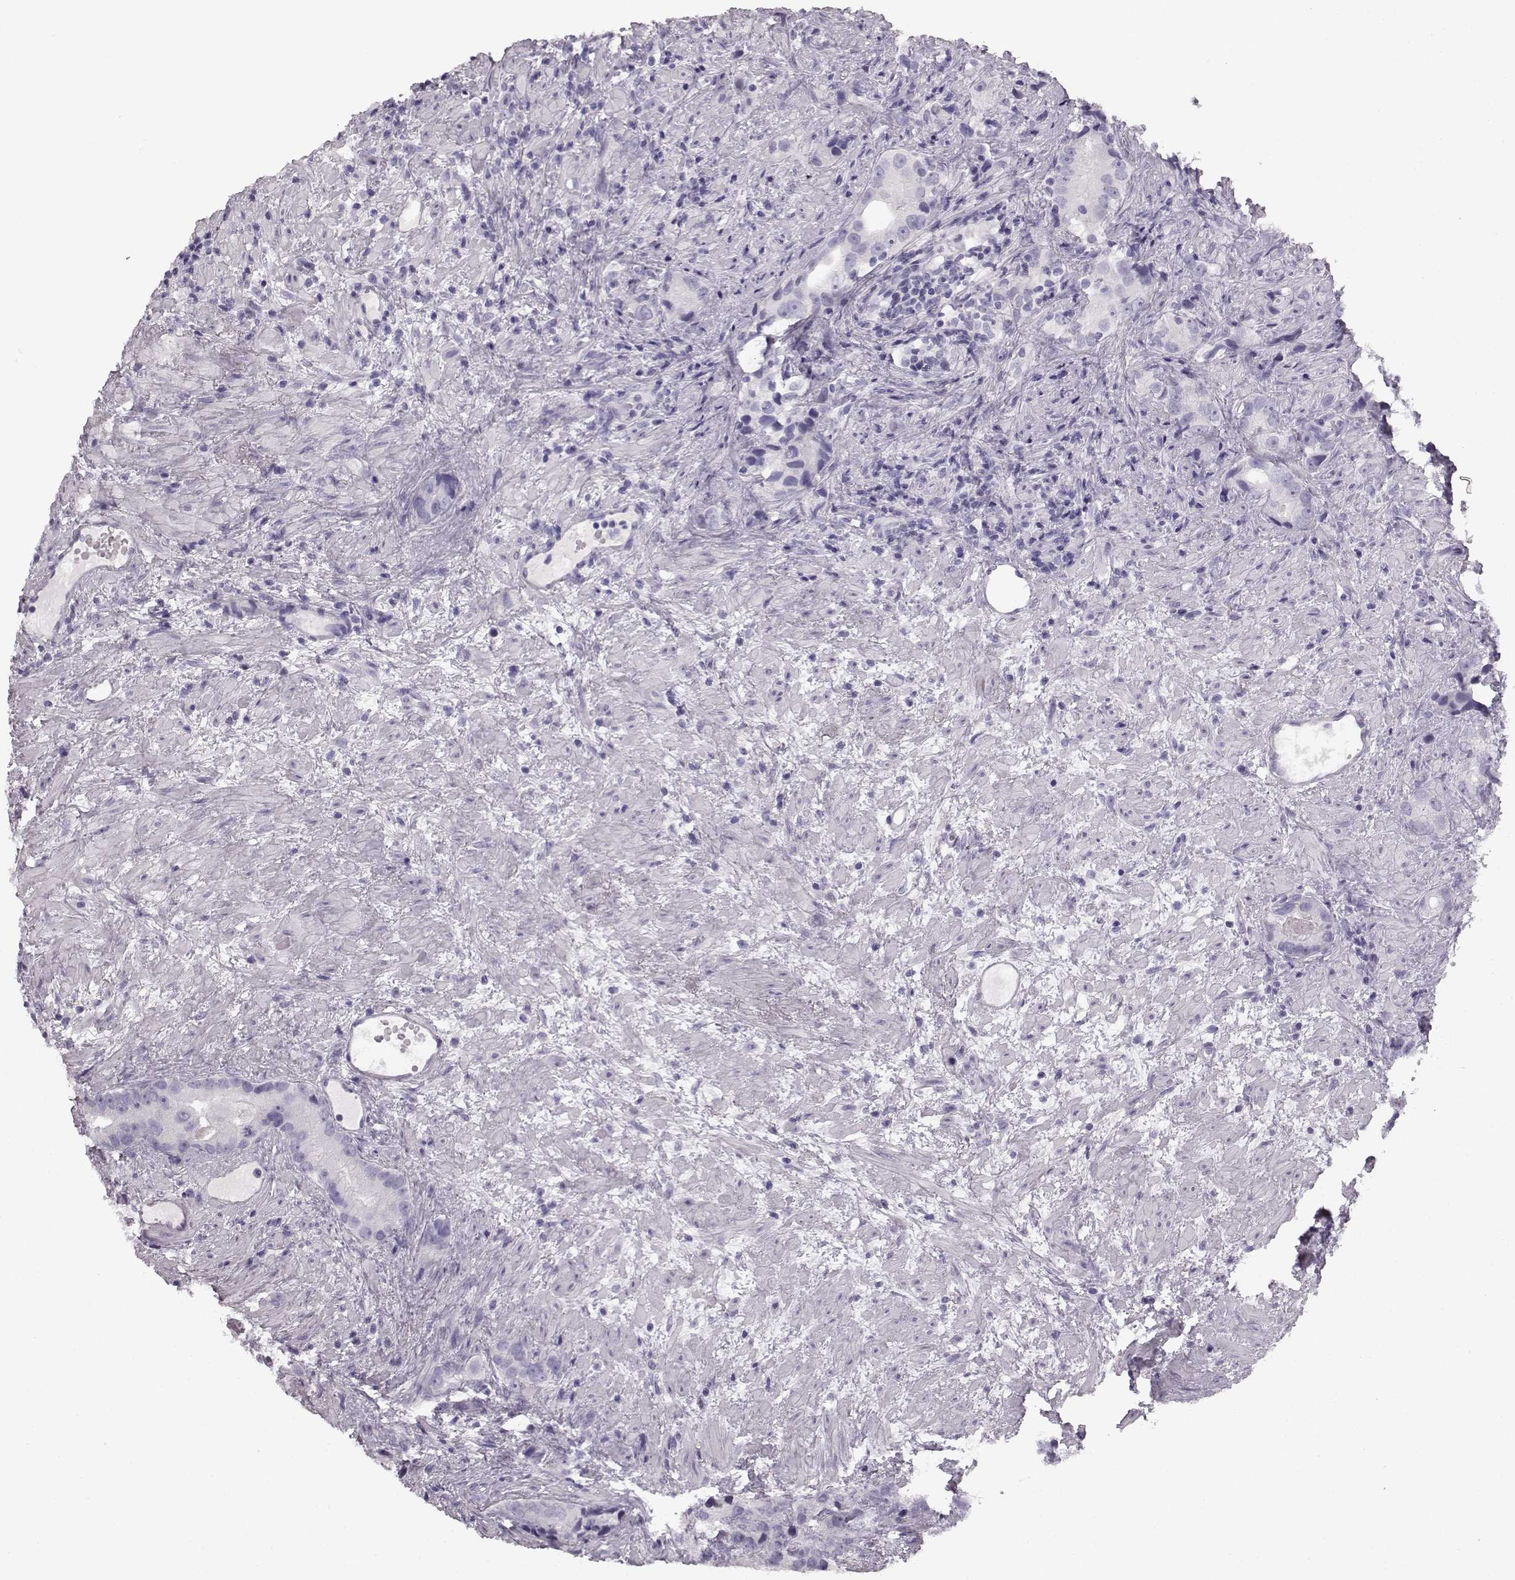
{"staining": {"intensity": "negative", "quantity": "none", "location": "none"}, "tissue": "prostate cancer", "cell_type": "Tumor cells", "image_type": "cancer", "snomed": [{"axis": "morphology", "description": "Adenocarcinoma, High grade"}, {"axis": "topography", "description": "Prostate"}], "caption": "A high-resolution micrograph shows immunohistochemistry staining of adenocarcinoma (high-grade) (prostate), which demonstrates no significant positivity in tumor cells. (Stains: DAB IHC with hematoxylin counter stain, Microscopy: brightfield microscopy at high magnification).", "gene": "BFSP2", "patient": {"sex": "male", "age": 90}}